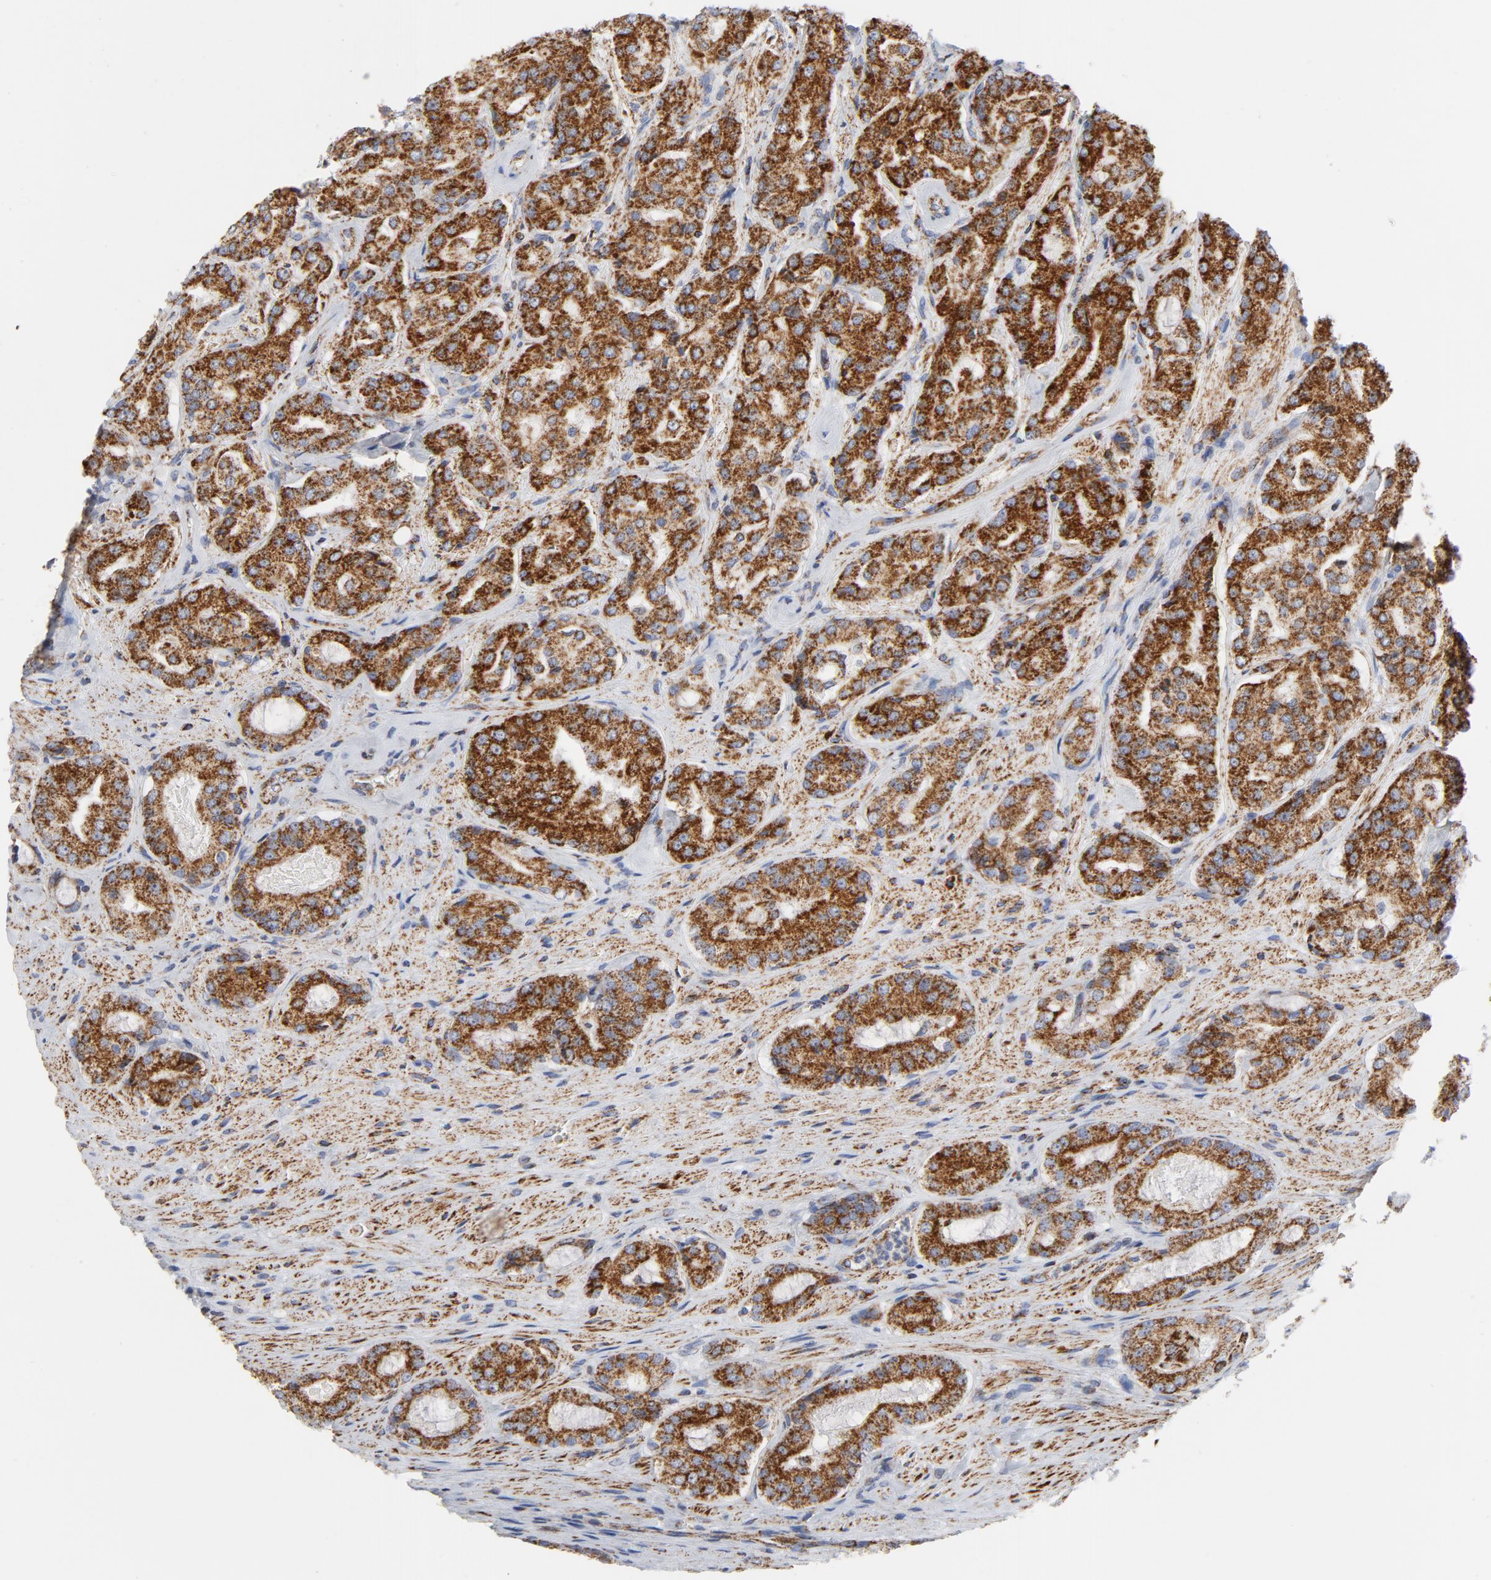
{"staining": {"intensity": "strong", "quantity": ">75%", "location": "cytoplasmic/membranous"}, "tissue": "prostate cancer", "cell_type": "Tumor cells", "image_type": "cancer", "snomed": [{"axis": "morphology", "description": "Adenocarcinoma, High grade"}, {"axis": "topography", "description": "Prostate"}], "caption": "DAB immunohistochemical staining of human adenocarcinoma (high-grade) (prostate) reveals strong cytoplasmic/membranous protein positivity in approximately >75% of tumor cells. (Brightfield microscopy of DAB IHC at high magnification).", "gene": "CYCS", "patient": {"sex": "male", "age": 72}}